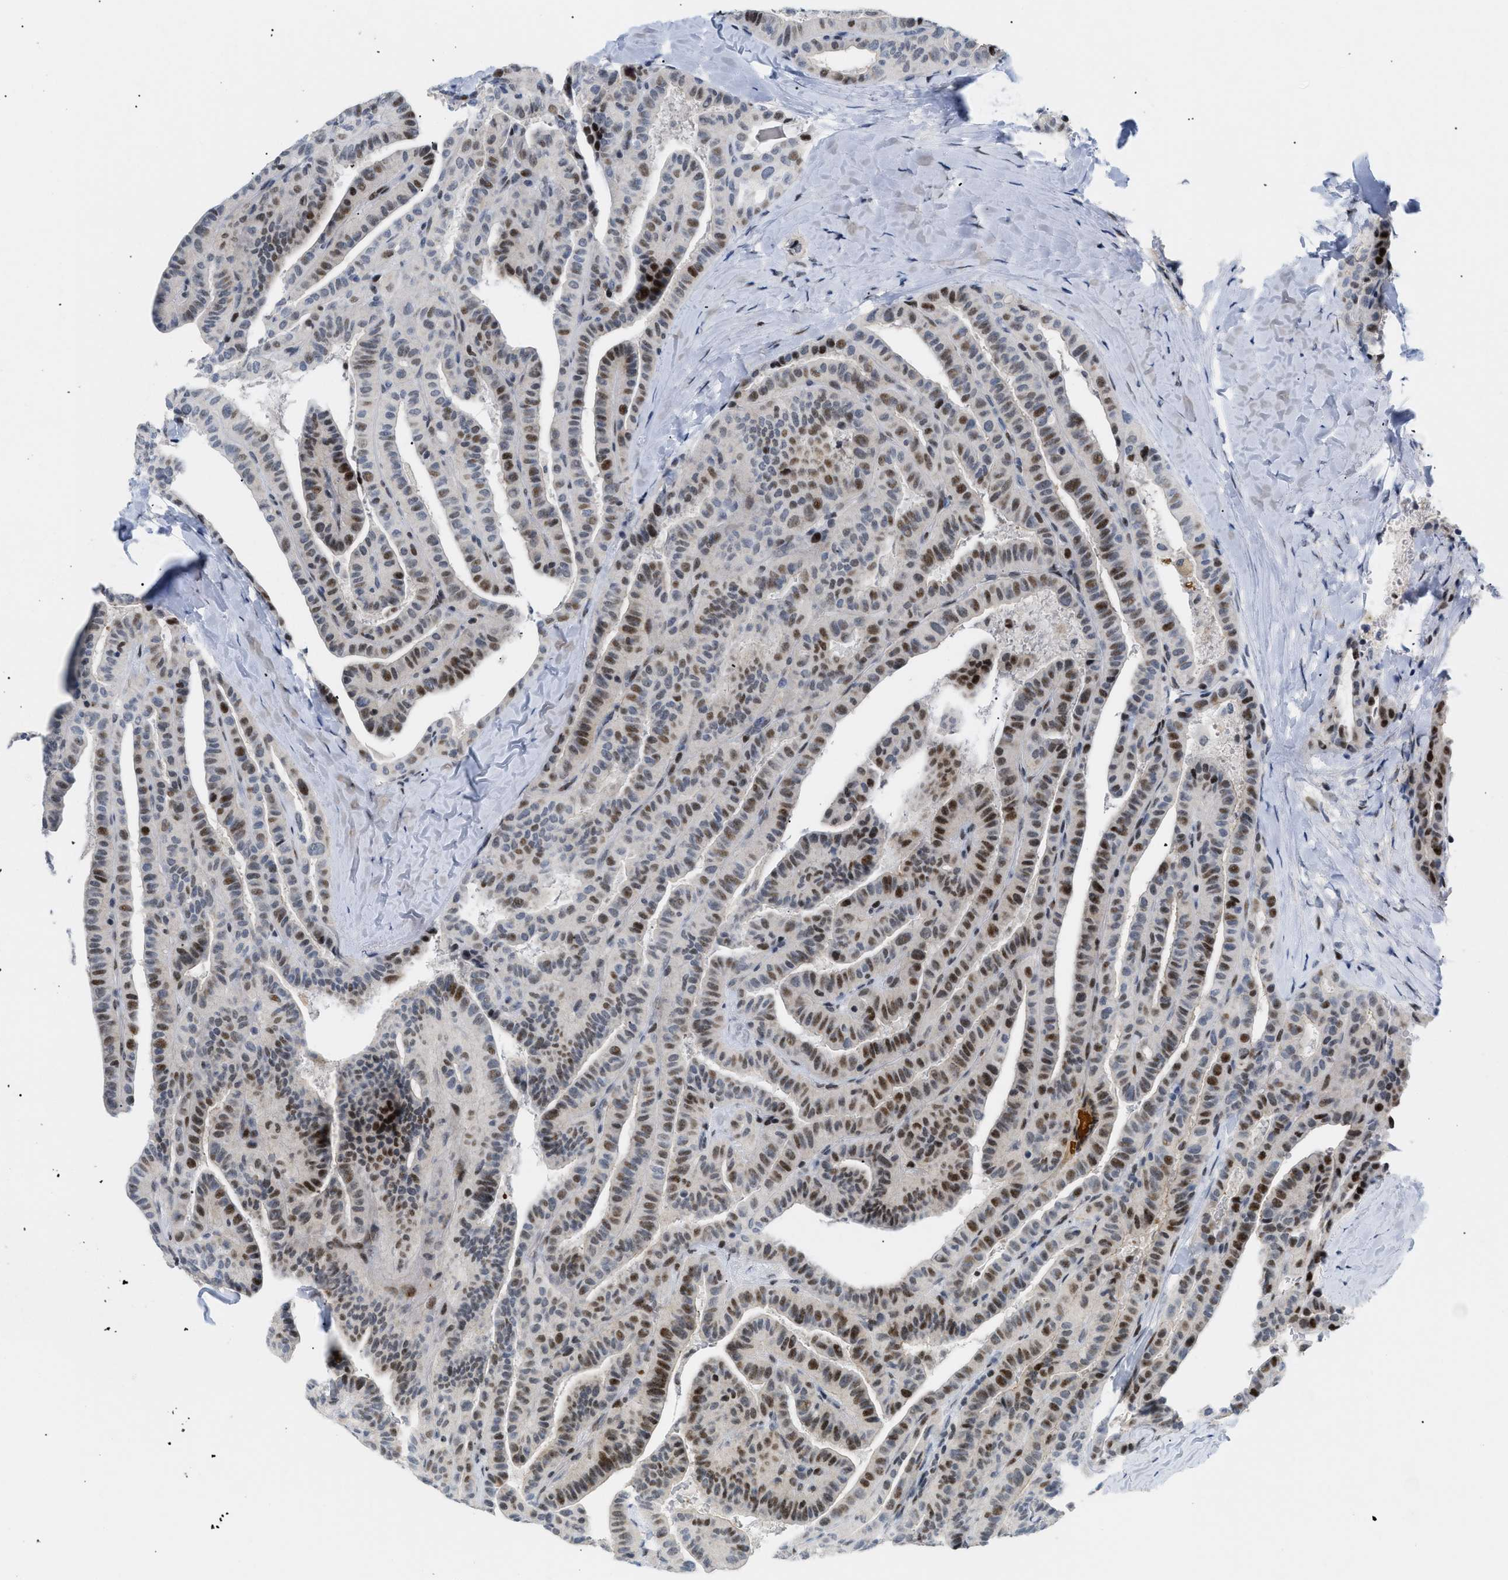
{"staining": {"intensity": "moderate", "quantity": ">75%", "location": "nuclear"}, "tissue": "thyroid cancer", "cell_type": "Tumor cells", "image_type": "cancer", "snomed": [{"axis": "morphology", "description": "Papillary adenocarcinoma, NOS"}, {"axis": "topography", "description": "Thyroid gland"}], "caption": "Immunohistochemistry (IHC) (DAB) staining of papillary adenocarcinoma (thyroid) reveals moderate nuclear protein expression in about >75% of tumor cells.", "gene": "MED1", "patient": {"sex": "male", "age": 77}}